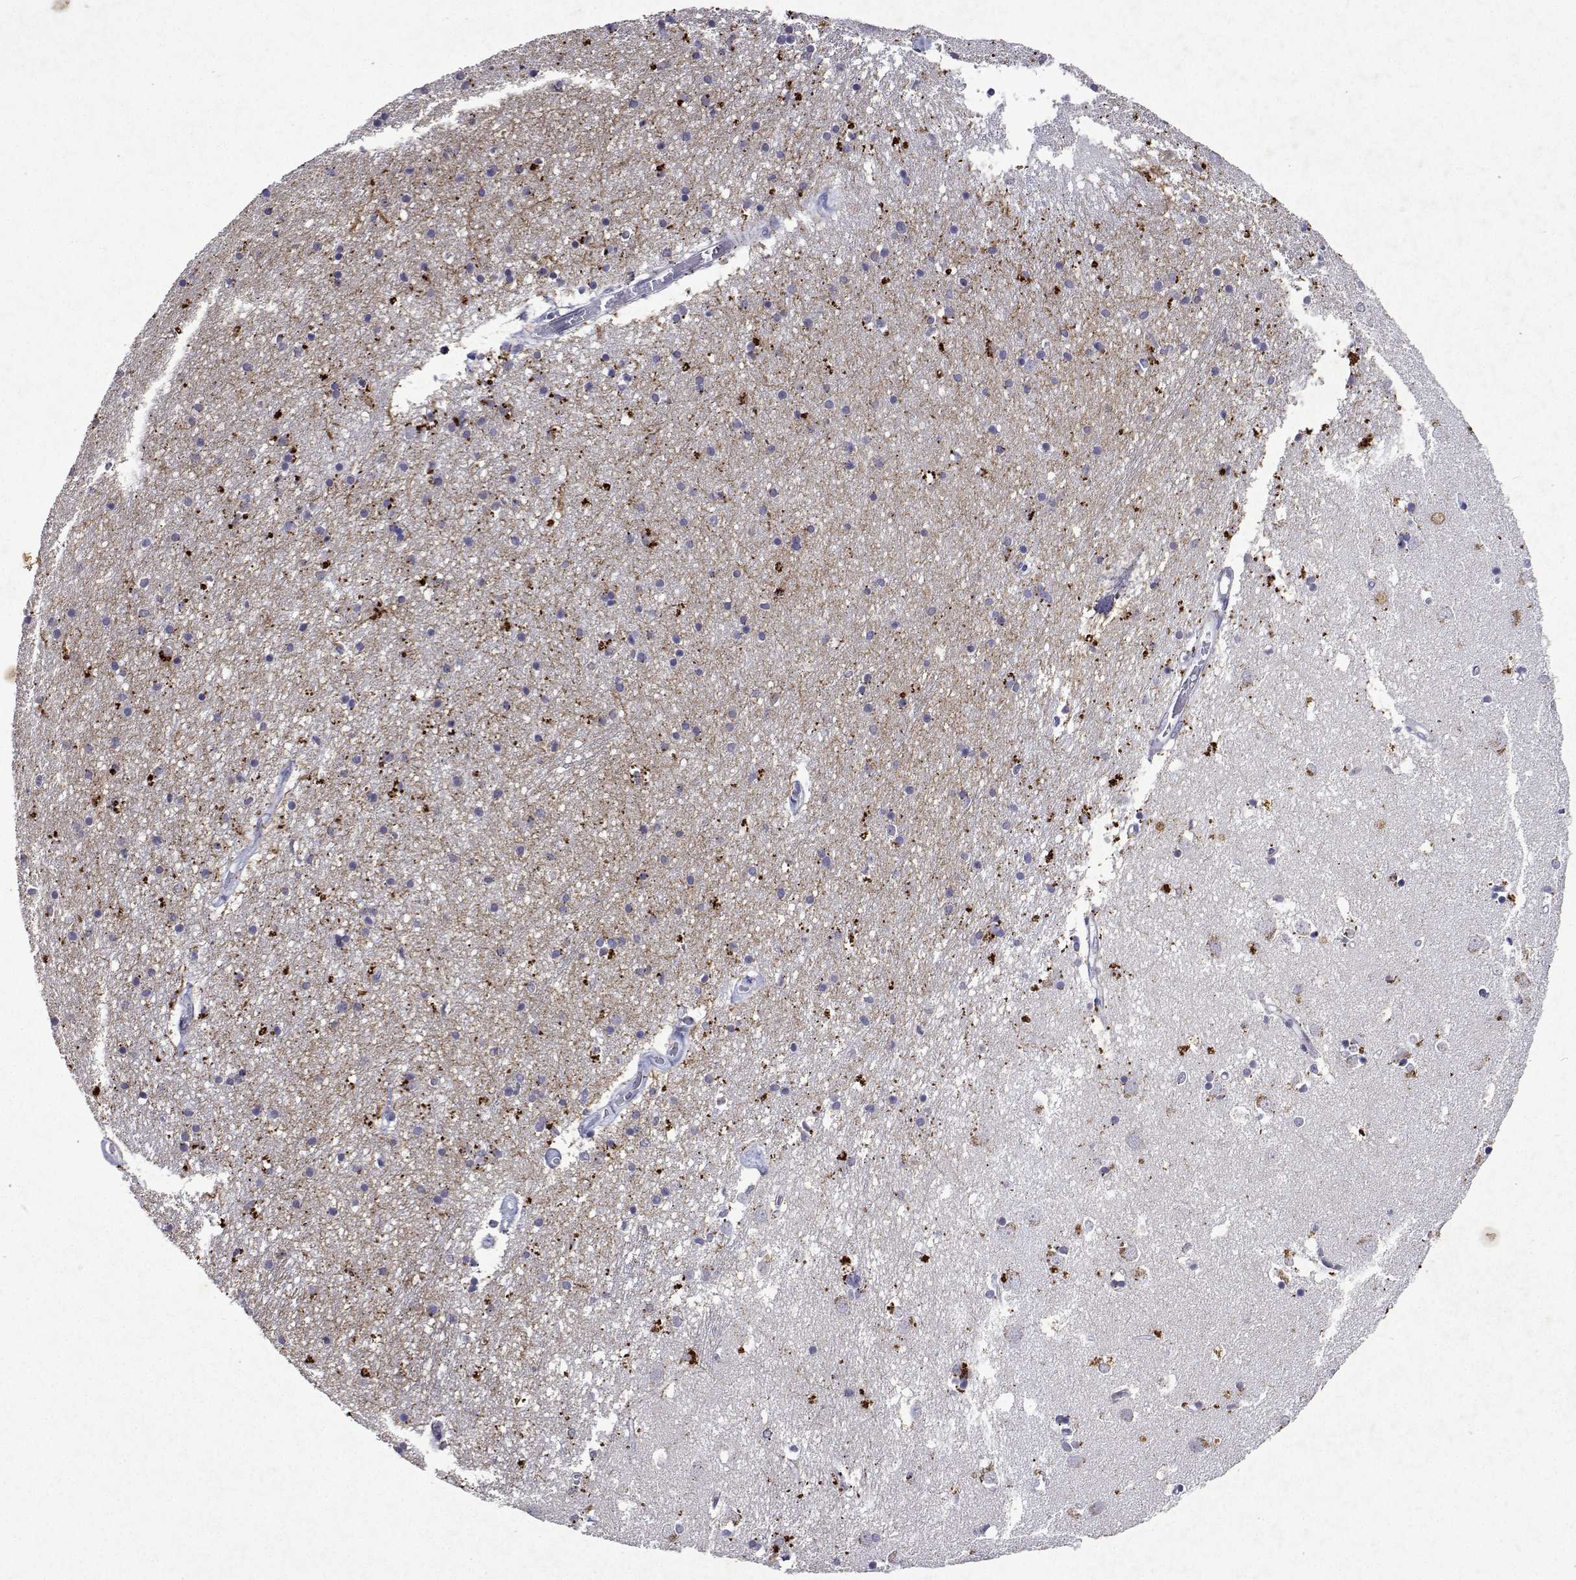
{"staining": {"intensity": "negative", "quantity": "none", "location": "none"}, "tissue": "caudate", "cell_type": "Glial cells", "image_type": "normal", "snomed": [{"axis": "morphology", "description": "Normal tissue, NOS"}, {"axis": "topography", "description": "Lateral ventricle wall"}], "caption": "Immunohistochemistry (IHC) photomicrograph of normal caudate: caudate stained with DAB (3,3'-diaminobenzidine) demonstrates no significant protein expression in glial cells.", "gene": "DUSP28", "patient": {"sex": "male", "age": 54}}